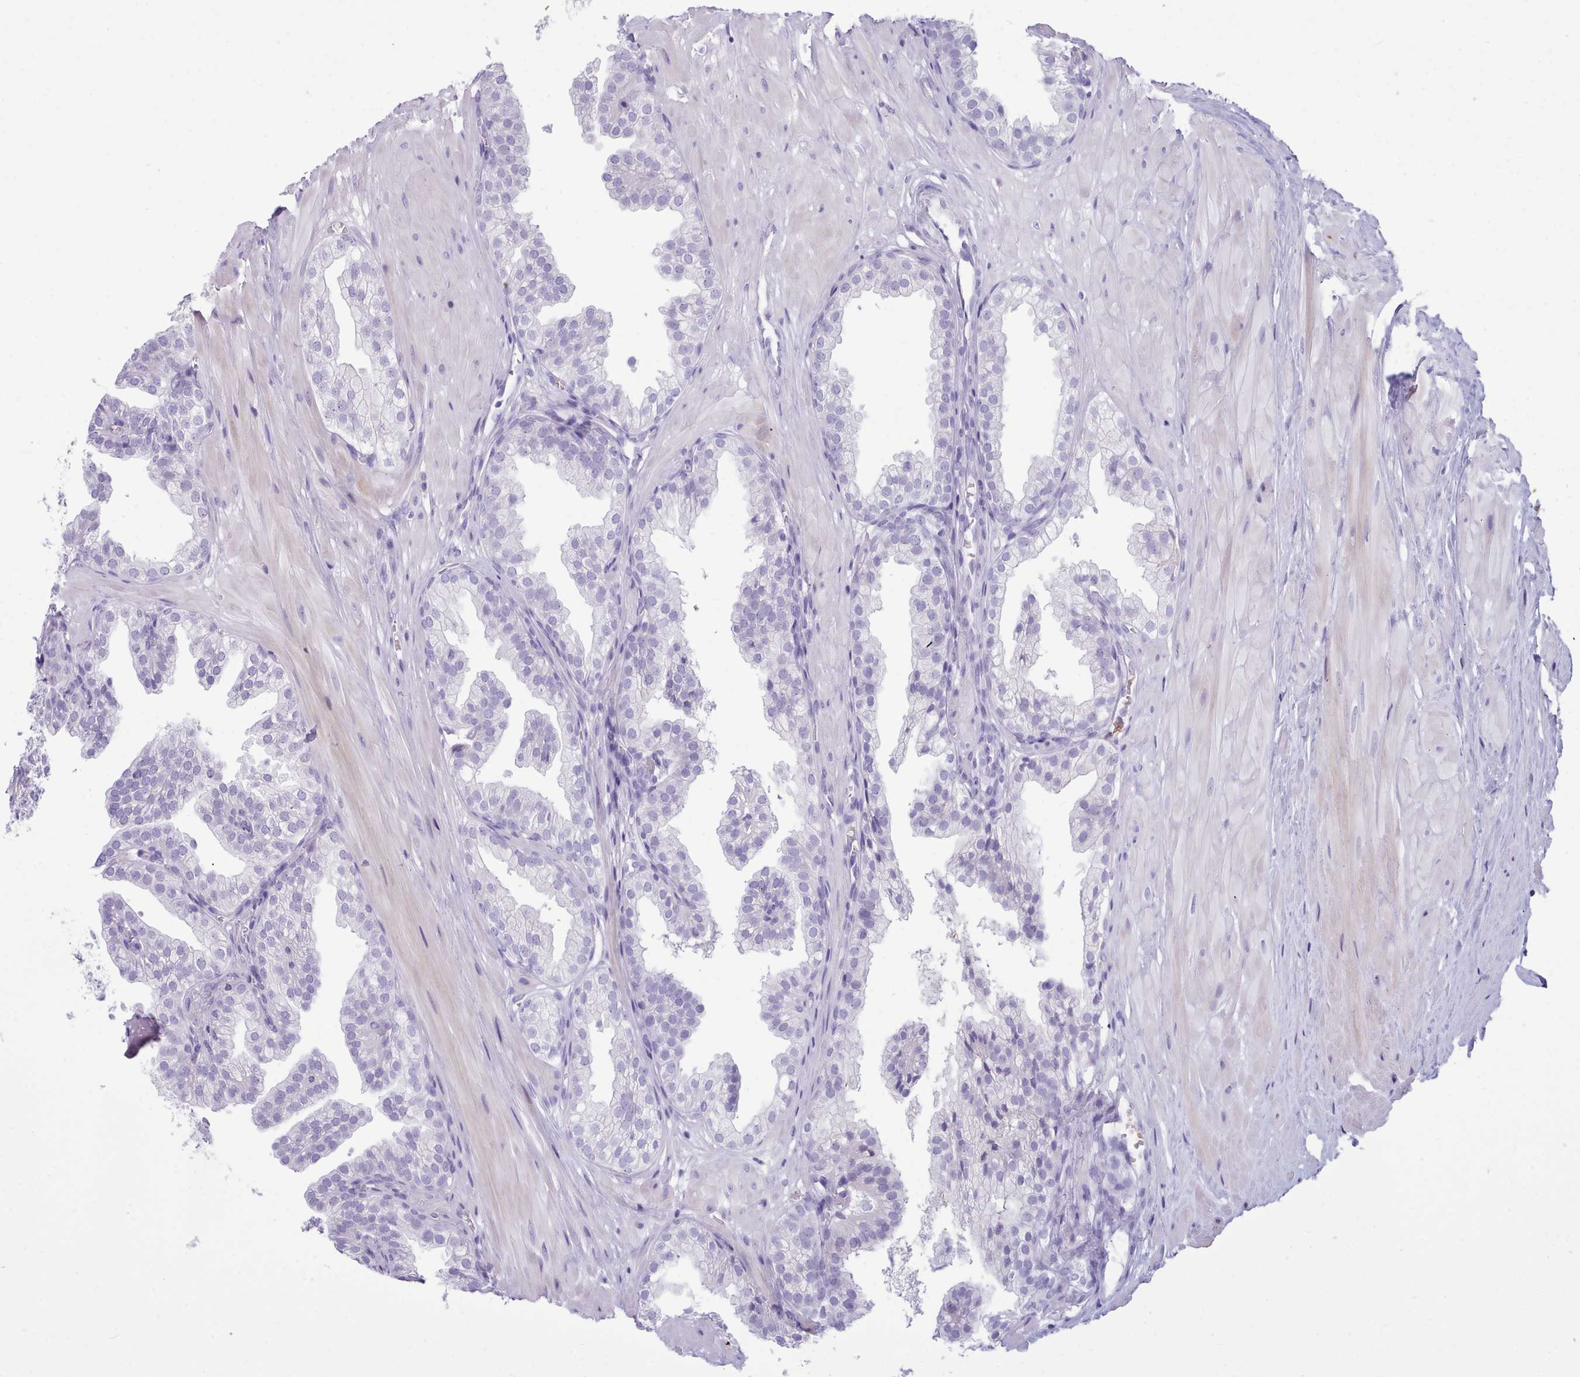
{"staining": {"intensity": "negative", "quantity": "none", "location": "none"}, "tissue": "prostate", "cell_type": "Glandular cells", "image_type": "normal", "snomed": [{"axis": "morphology", "description": "Normal tissue, NOS"}, {"axis": "topography", "description": "Prostate"}, {"axis": "topography", "description": "Peripheral nerve tissue"}], "caption": "DAB (3,3'-diaminobenzidine) immunohistochemical staining of normal prostate displays no significant staining in glandular cells.", "gene": "NKX1", "patient": {"sex": "male", "age": 55}}